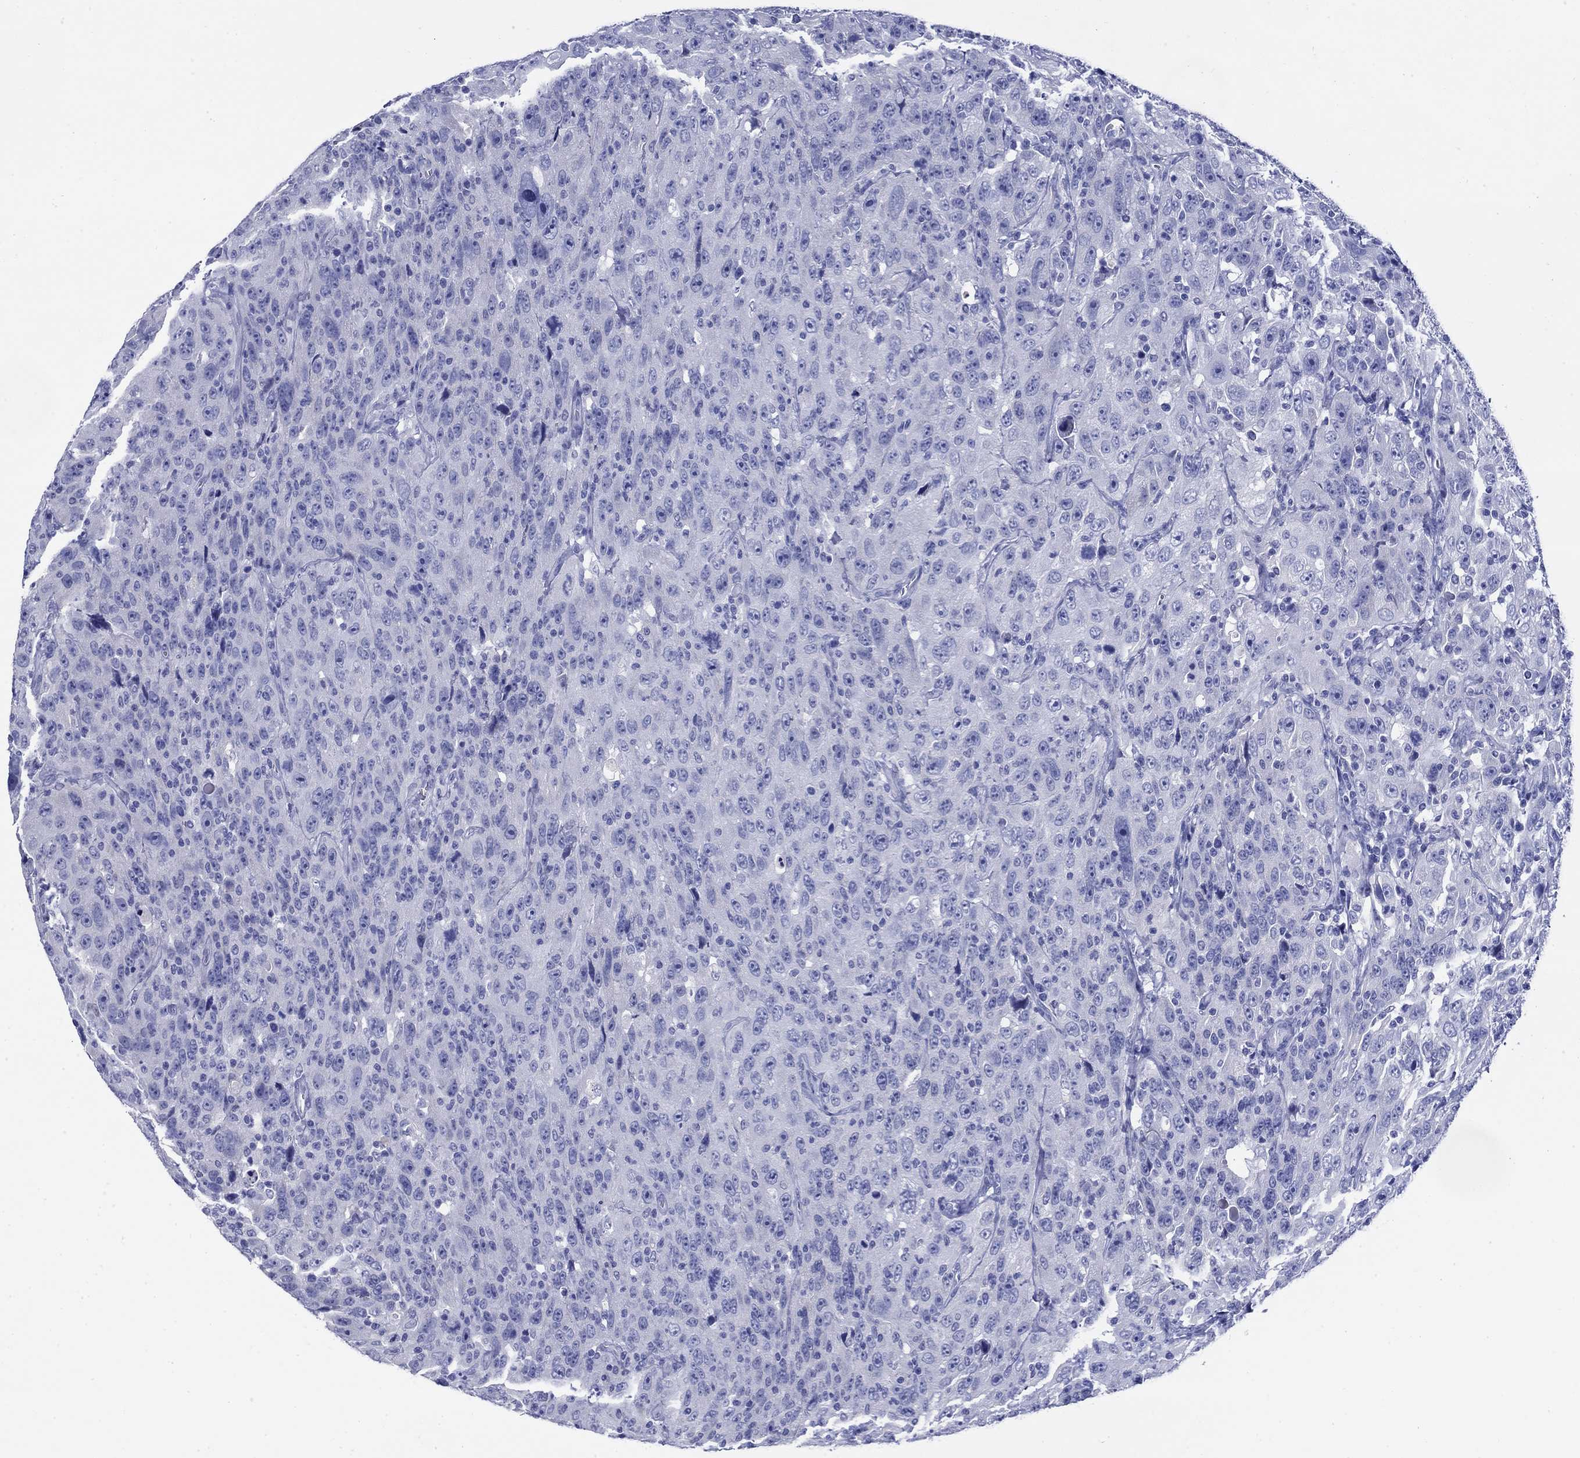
{"staining": {"intensity": "negative", "quantity": "none", "location": "none"}, "tissue": "urothelial cancer", "cell_type": "Tumor cells", "image_type": "cancer", "snomed": [{"axis": "morphology", "description": "Urothelial carcinoma, NOS"}, {"axis": "morphology", "description": "Urothelial carcinoma, High grade"}, {"axis": "topography", "description": "Urinary bladder"}], "caption": "High power microscopy photomicrograph of an IHC histopathology image of transitional cell carcinoma, revealing no significant positivity in tumor cells.", "gene": "GIP", "patient": {"sex": "female", "age": 73}}